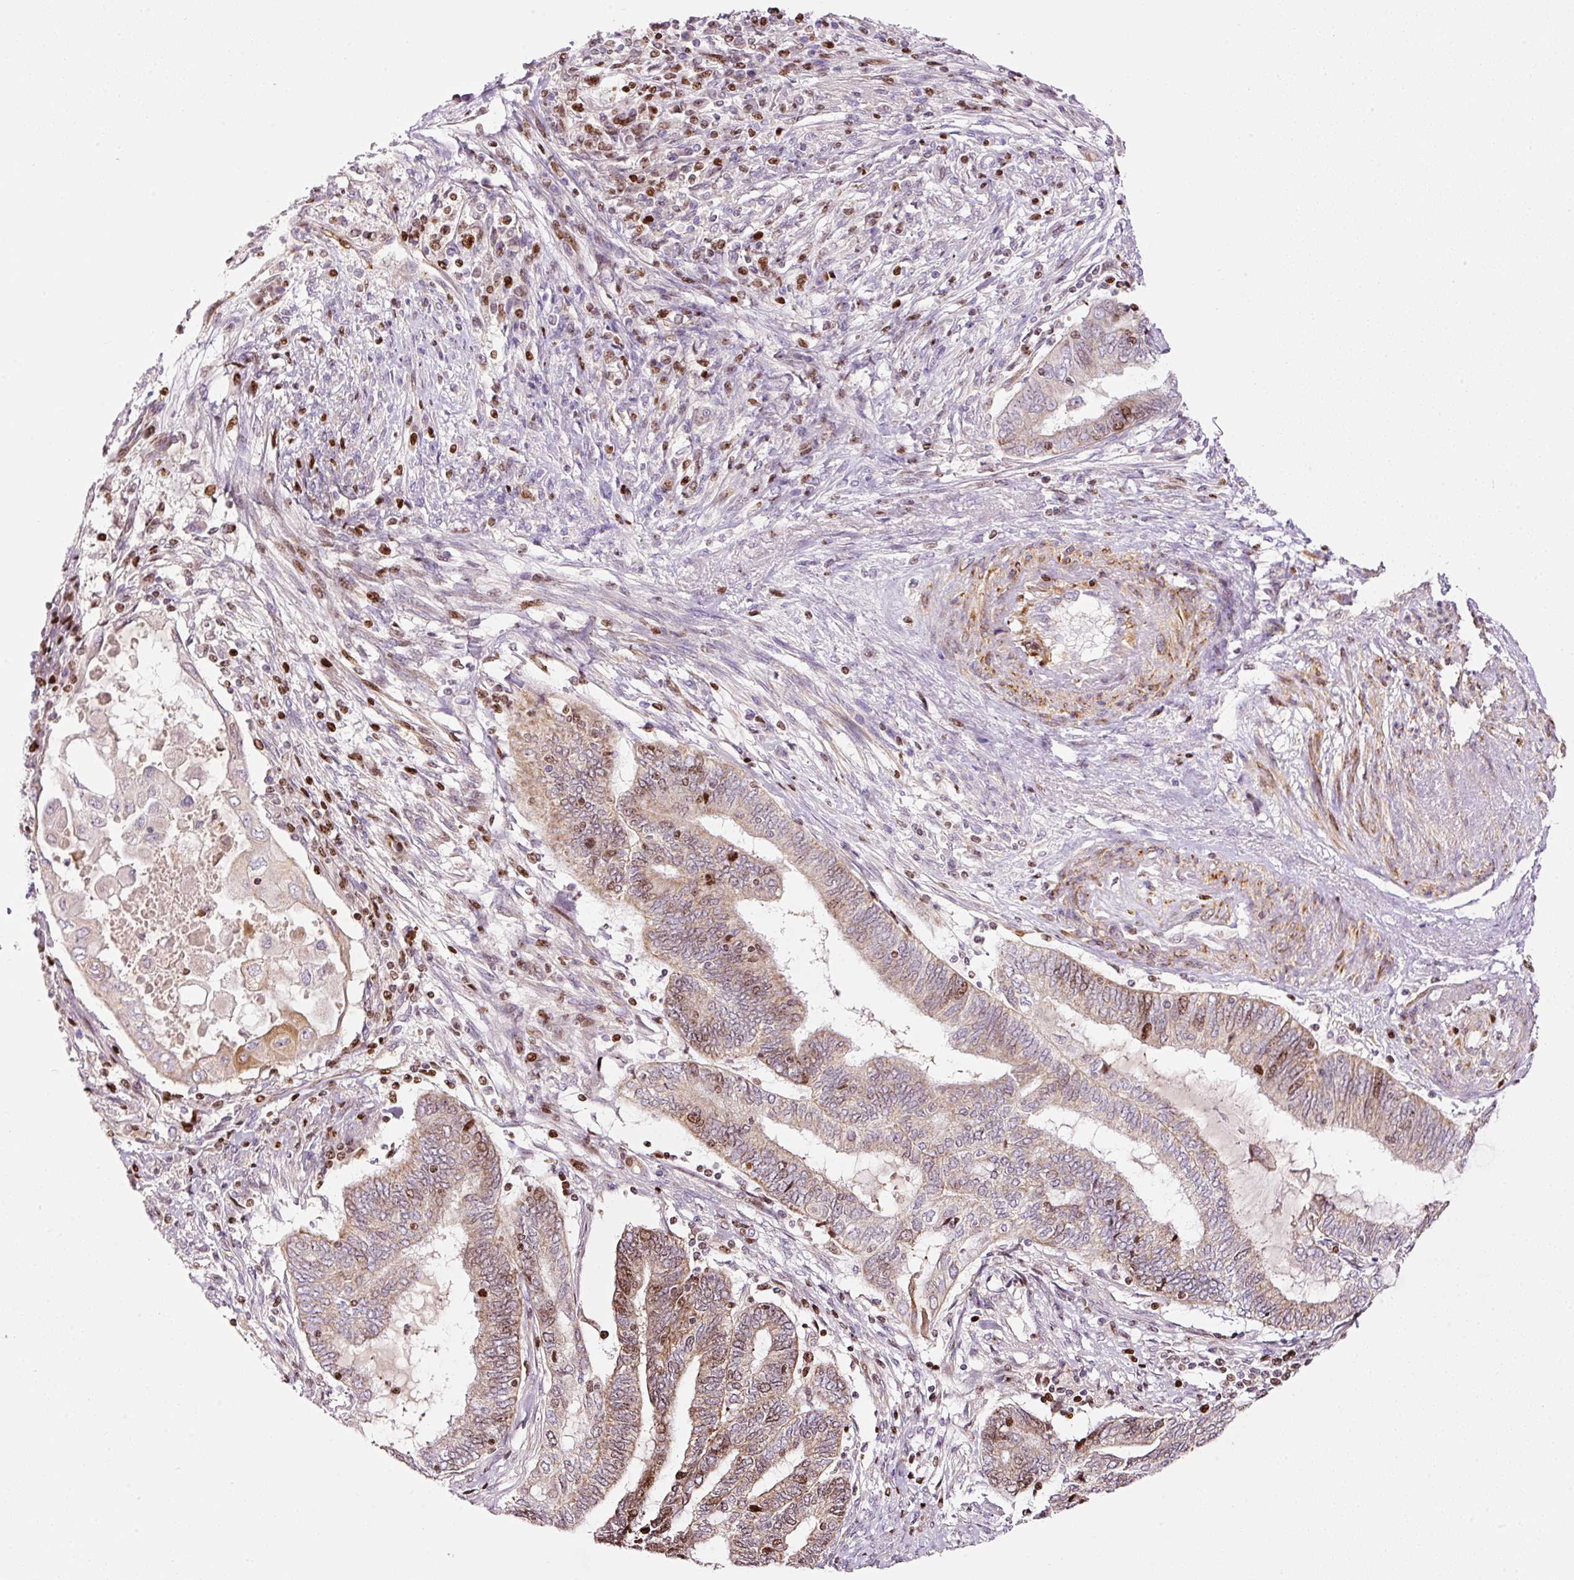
{"staining": {"intensity": "moderate", "quantity": "25%-75%", "location": "cytoplasmic/membranous,nuclear"}, "tissue": "endometrial cancer", "cell_type": "Tumor cells", "image_type": "cancer", "snomed": [{"axis": "morphology", "description": "Adenocarcinoma, NOS"}, {"axis": "topography", "description": "Uterus"}, {"axis": "topography", "description": "Endometrium"}], "caption": "IHC image of human endometrial cancer stained for a protein (brown), which displays medium levels of moderate cytoplasmic/membranous and nuclear positivity in about 25%-75% of tumor cells.", "gene": "TMEM8B", "patient": {"sex": "female", "age": 70}}